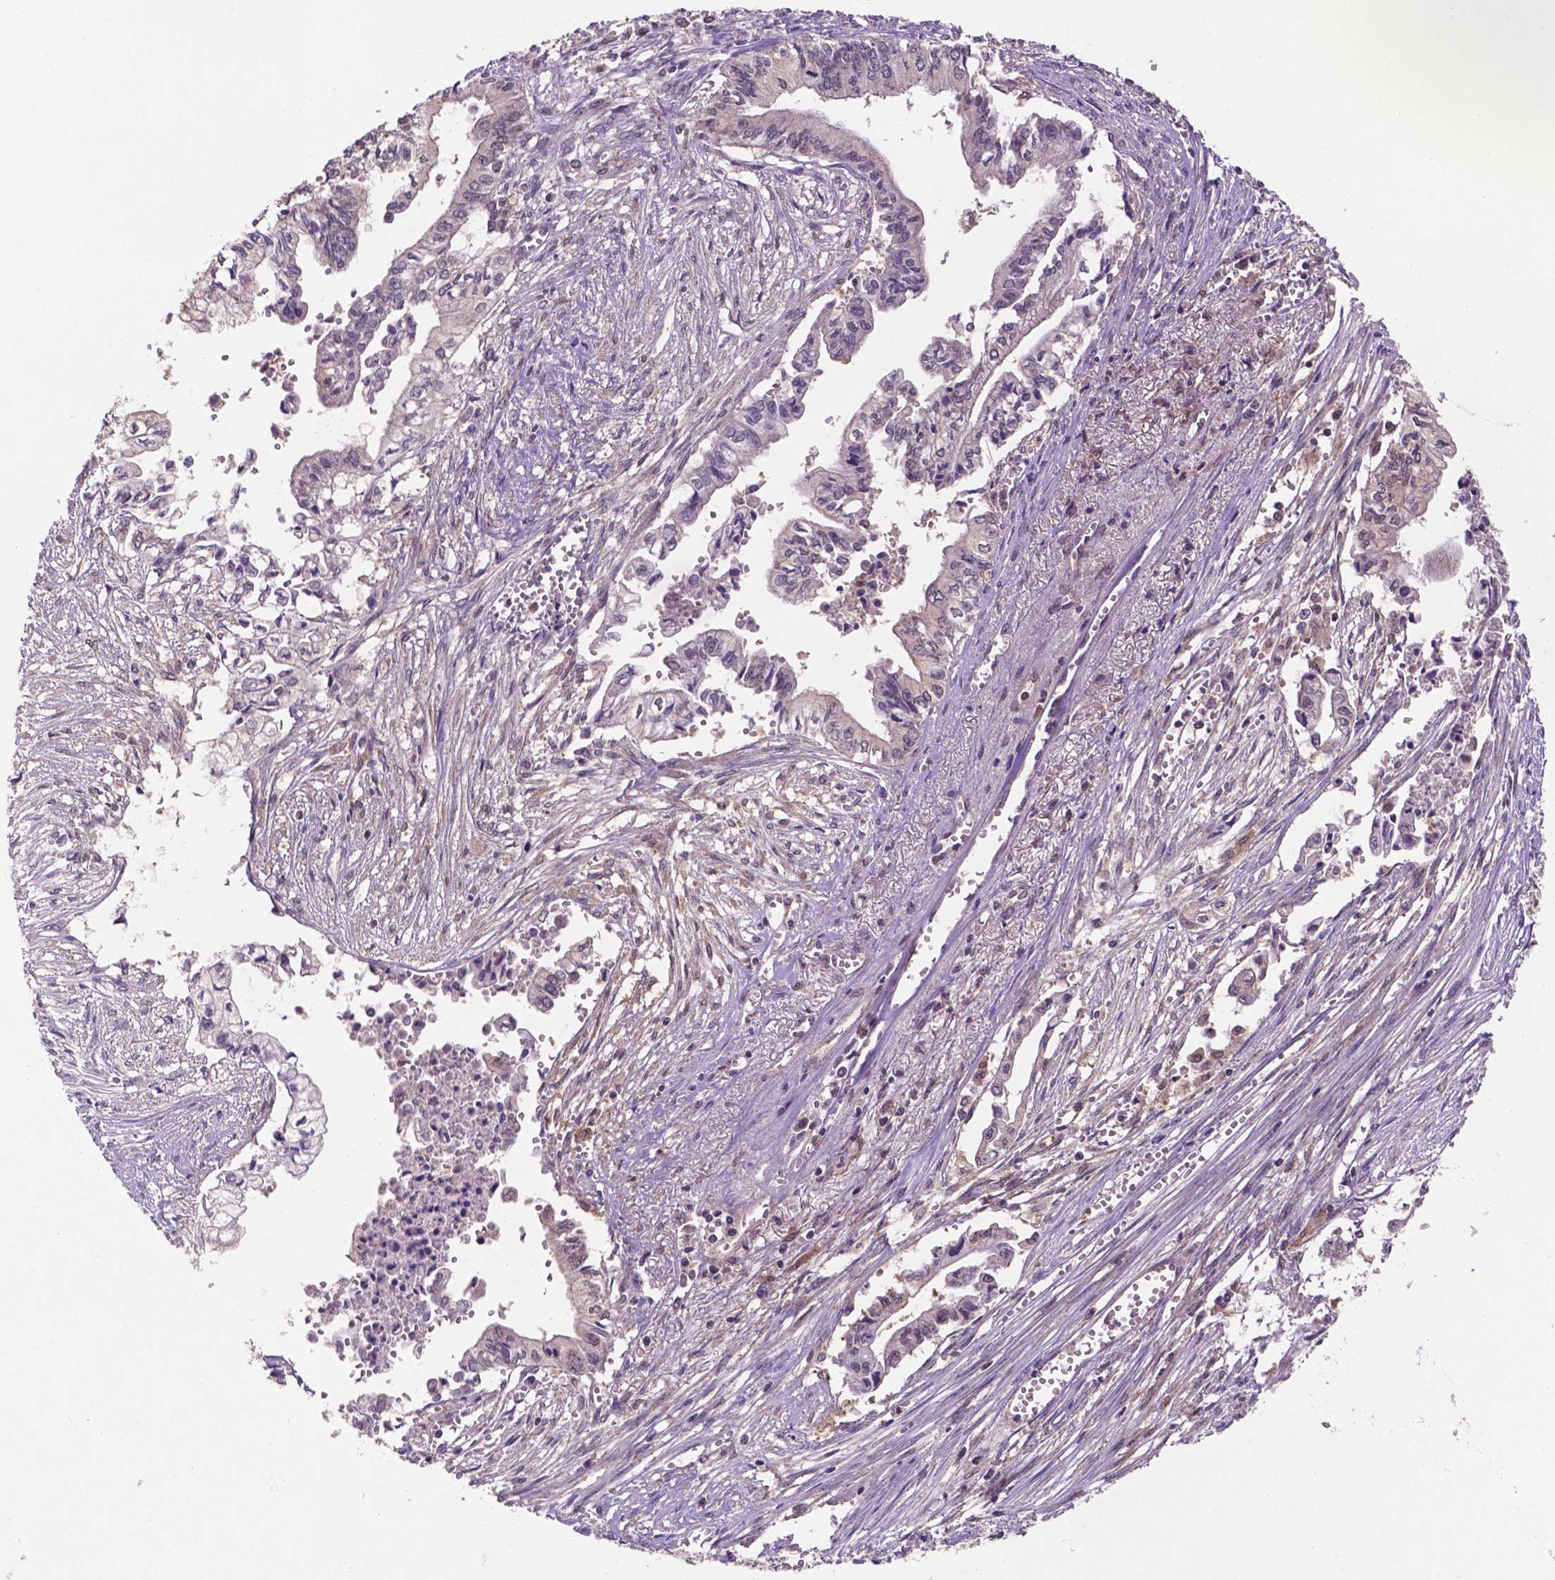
{"staining": {"intensity": "negative", "quantity": "none", "location": "none"}, "tissue": "pancreatic cancer", "cell_type": "Tumor cells", "image_type": "cancer", "snomed": [{"axis": "morphology", "description": "Adenocarcinoma, NOS"}, {"axis": "topography", "description": "Pancreas"}], "caption": "Pancreatic cancer was stained to show a protein in brown. There is no significant positivity in tumor cells.", "gene": "UBE2L6", "patient": {"sex": "female", "age": 61}}